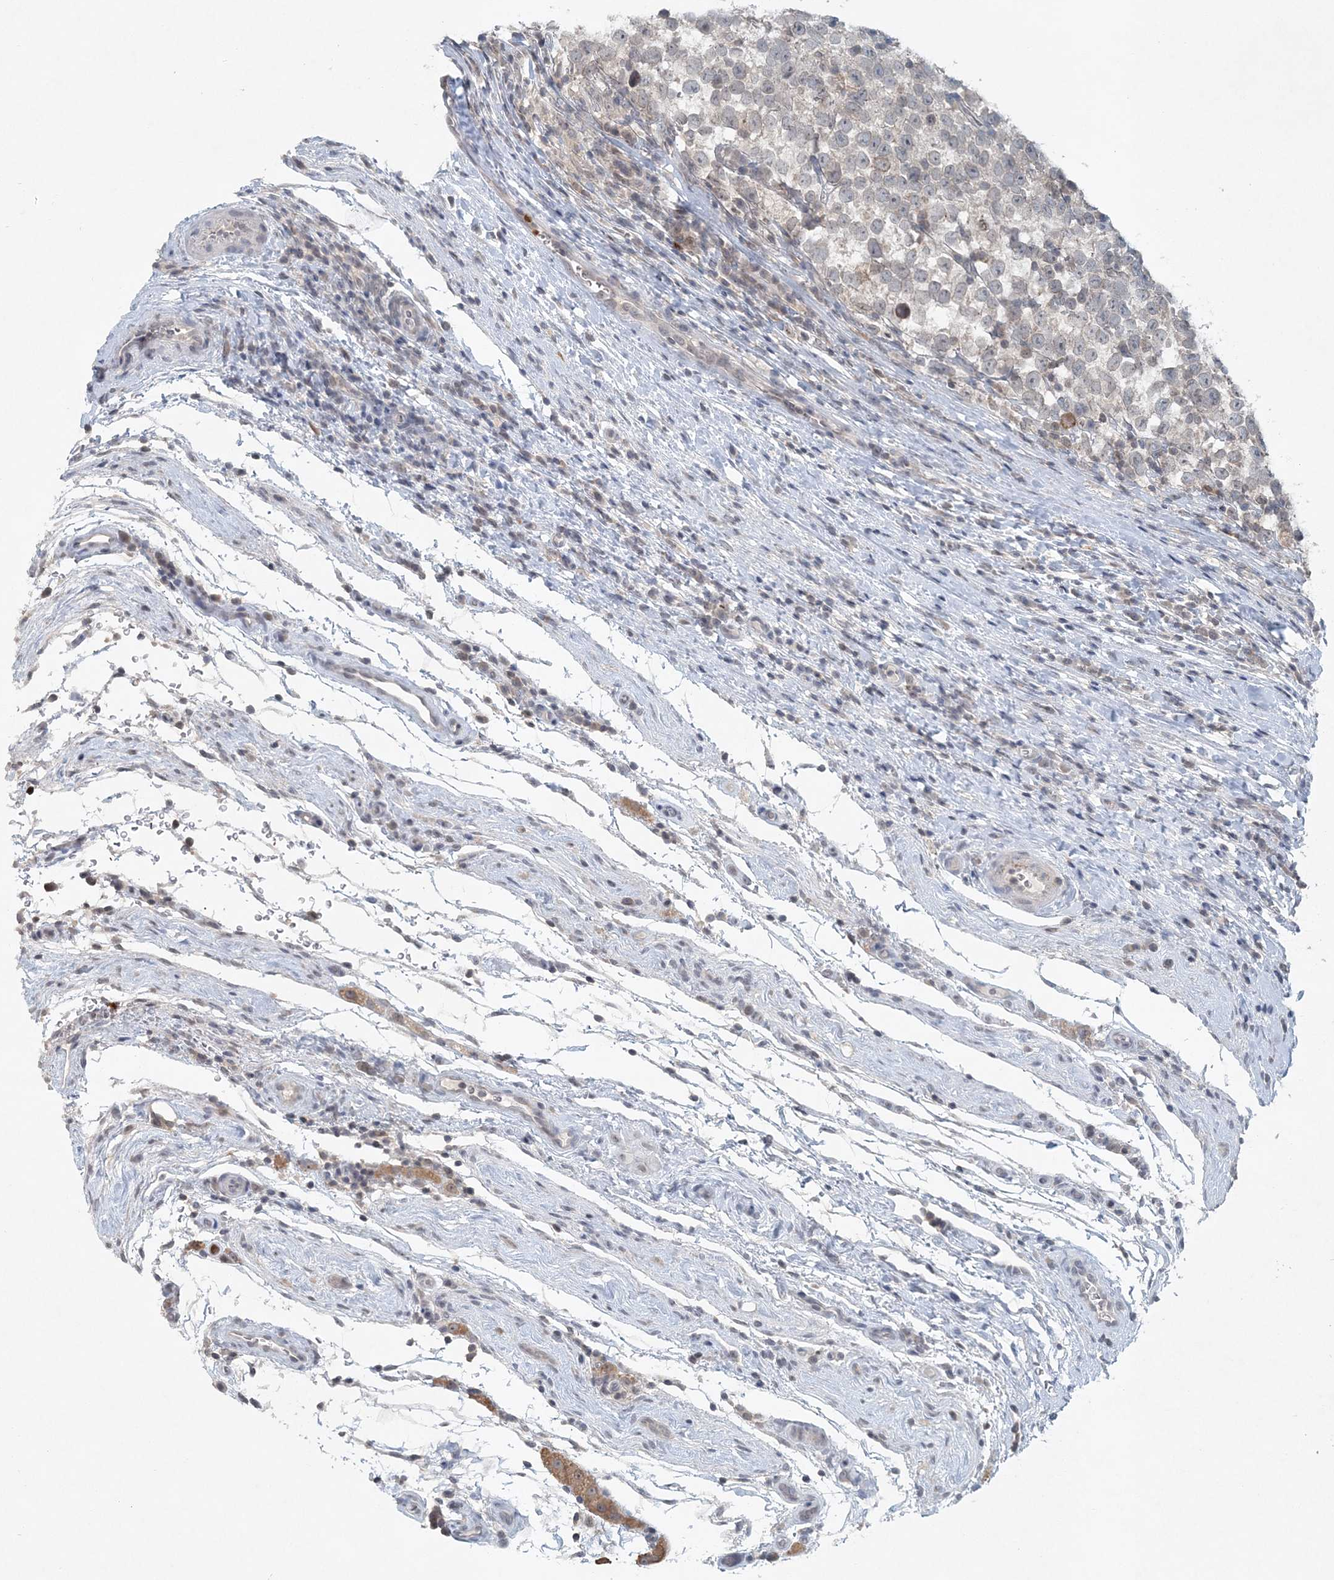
{"staining": {"intensity": "negative", "quantity": "none", "location": "none"}, "tissue": "testis cancer", "cell_type": "Tumor cells", "image_type": "cancer", "snomed": [{"axis": "morphology", "description": "Normal tissue, NOS"}, {"axis": "morphology", "description": "Seminoma, NOS"}, {"axis": "topography", "description": "Testis"}], "caption": "Immunohistochemistry (IHC) image of neoplastic tissue: human seminoma (testis) stained with DAB (3,3'-diaminobenzidine) demonstrates no significant protein expression in tumor cells.", "gene": "NUP54", "patient": {"sex": "male", "age": 43}}